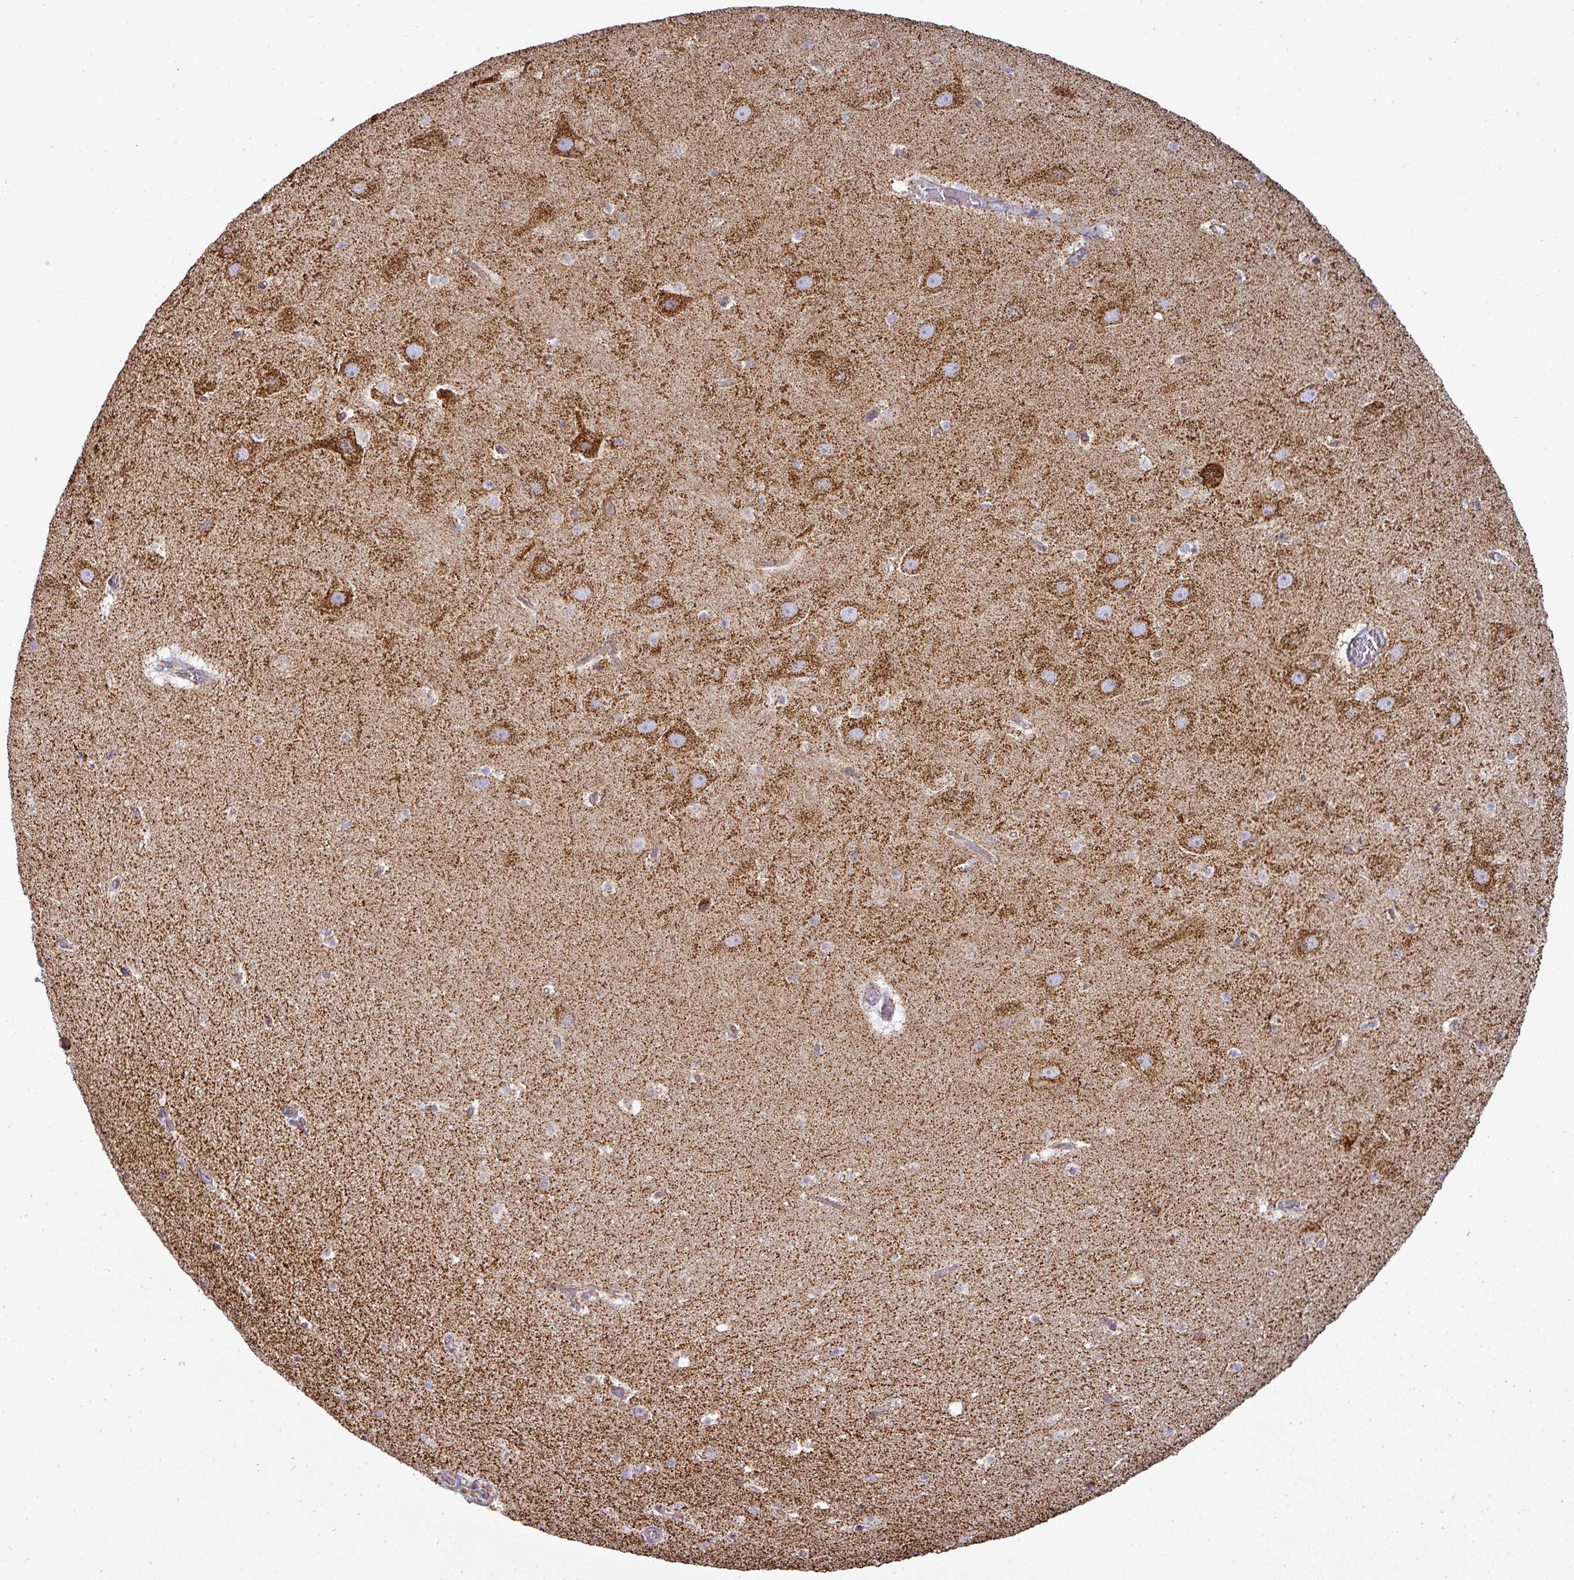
{"staining": {"intensity": "moderate", "quantity": "<25%", "location": "cytoplasmic/membranous"}, "tissue": "hippocampus", "cell_type": "Glial cells", "image_type": "normal", "snomed": [{"axis": "morphology", "description": "Normal tissue, NOS"}, {"axis": "topography", "description": "Hippocampus"}], "caption": "About <25% of glial cells in benign human hippocampus show moderate cytoplasmic/membranous protein staining as visualized by brown immunohistochemical staining.", "gene": "UQCRFS1", "patient": {"sex": "male", "age": 37}}